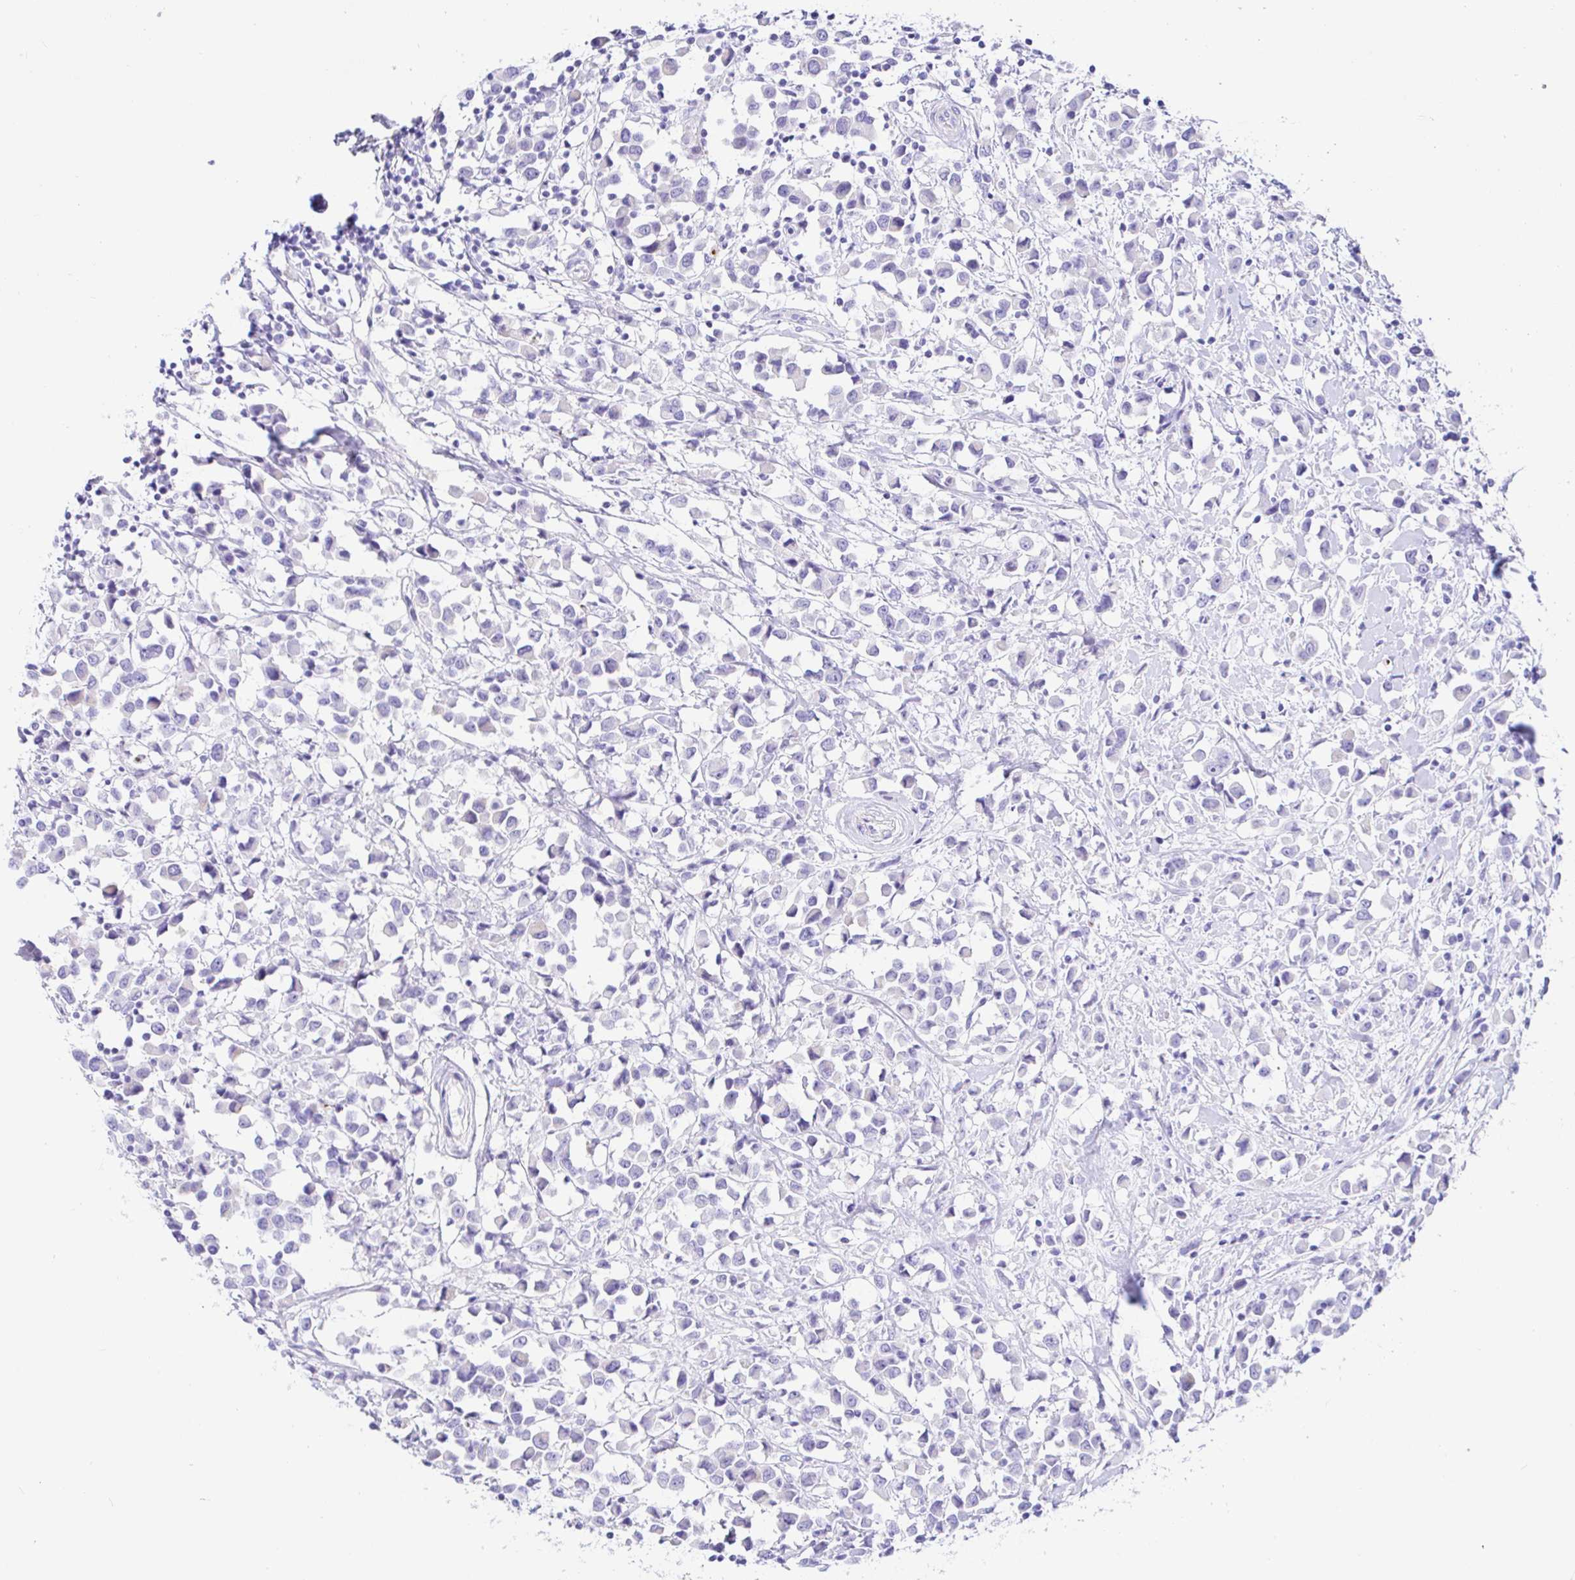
{"staining": {"intensity": "negative", "quantity": "none", "location": "none"}, "tissue": "breast cancer", "cell_type": "Tumor cells", "image_type": "cancer", "snomed": [{"axis": "morphology", "description": "Duct carcinoma"}, {"axis": "topography", "description": "Breast"}], "caption": "This histopathology image is of breast cancer (infiltrating ductal carcinoma) stained with IHC to label a protein in brown with the nuclei are counter-stained blue. There is no staining in tumor cells.", "gene": "PINLYP", "patient": {"sex": "female", "age": 61}}